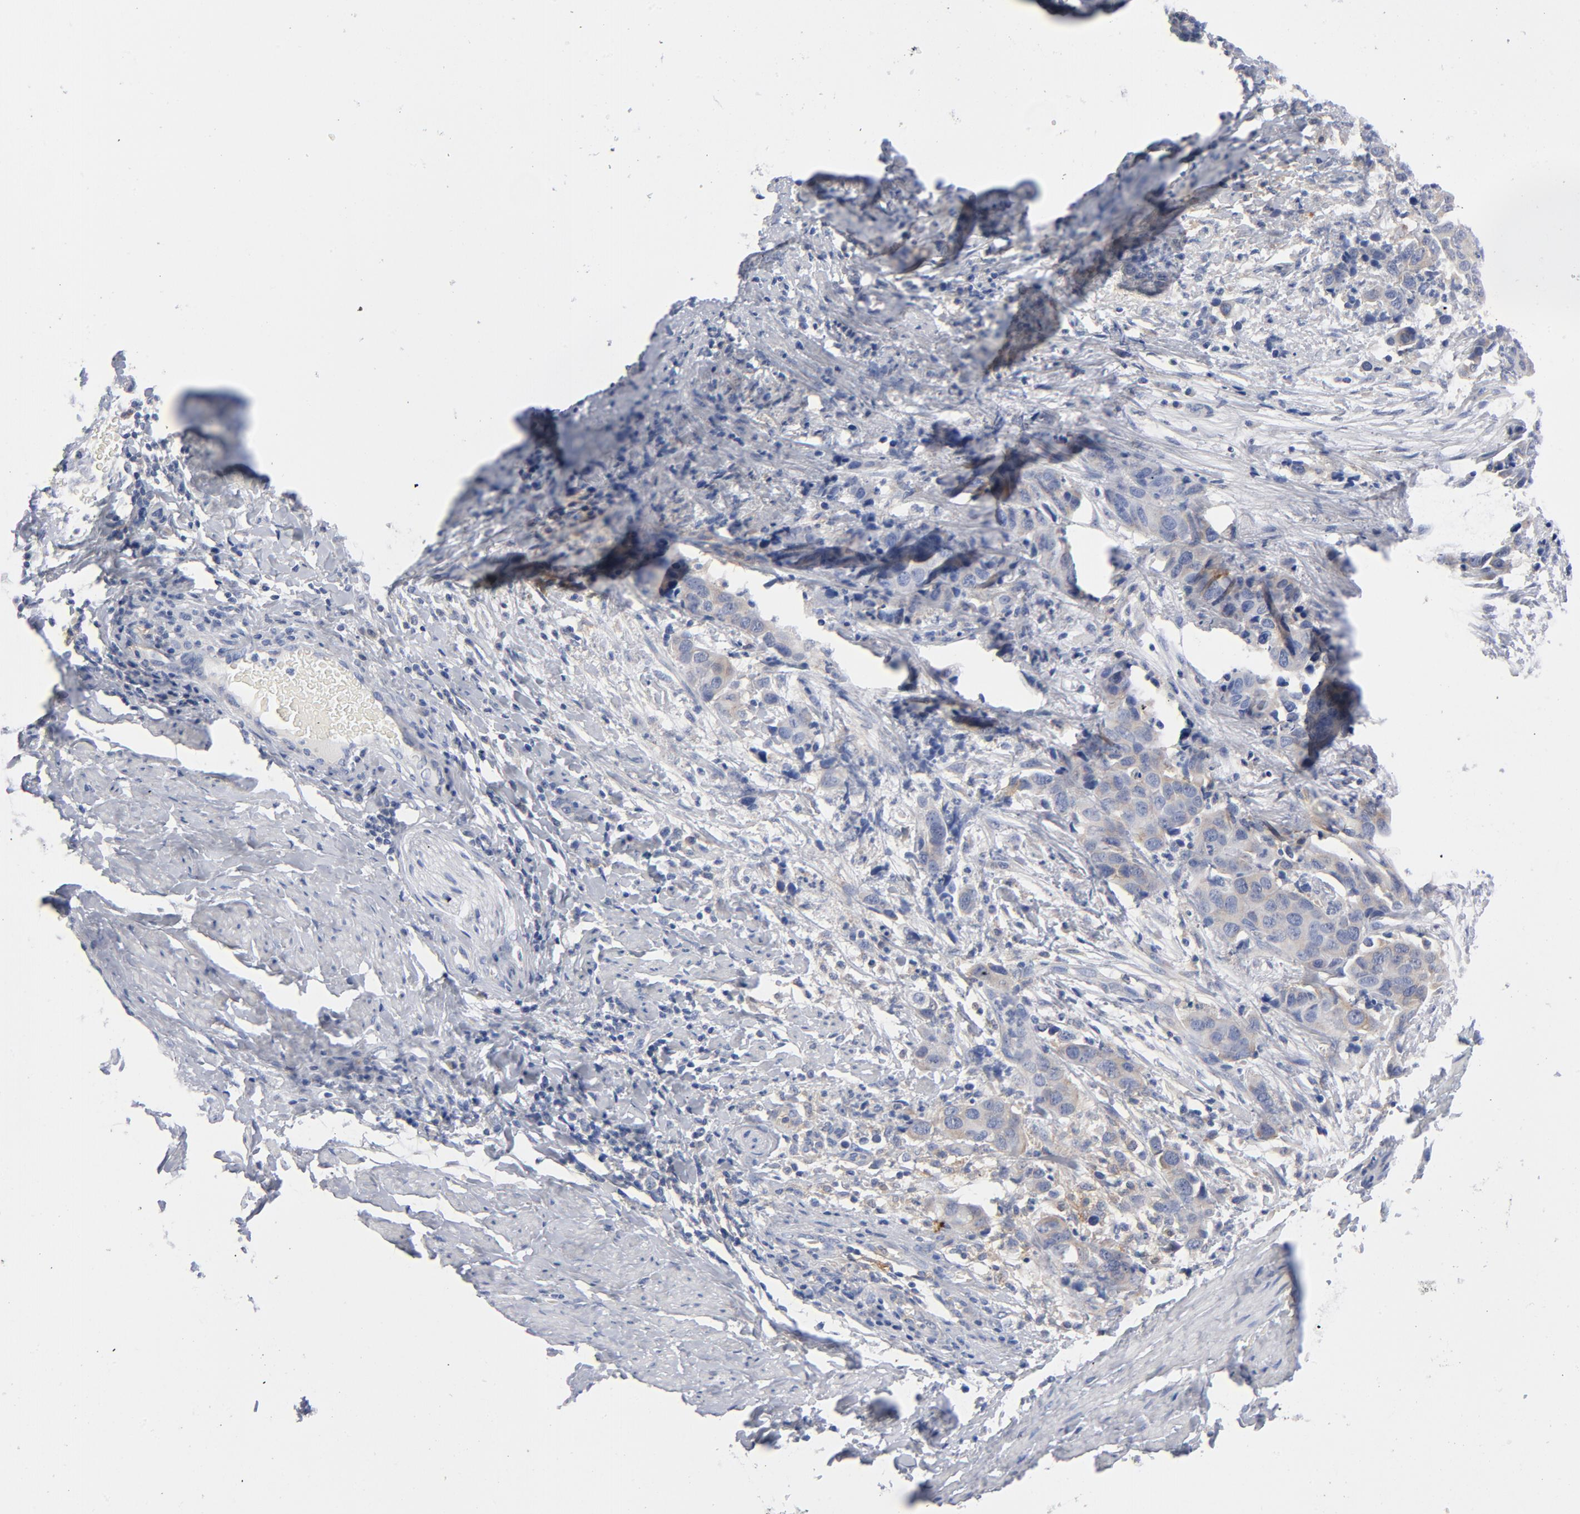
{"staining": {"intensity": "negative", "quantity": "none", "location": "none"}, "tissue": "cervical cancer", "cell_type": "Tumor cells", "image_type": "cancer", "snomed": [{"axis": "morphology", "description": "Squamous cell carcinoma, NOS"}, {"axis": "topography", "description": "Cervix"}], "caption": "DAB (3,3'-diaminobenzidine) immunohistochemical staining of human cervical squamous cell carcinoma shows no significant positivity in tumor cells. (DAB (3,3'-diaminobenzidine) IHC with hematoxylin counter stain).", "gene": "CD86", "patient": {"sex": "female", "age": 54}}